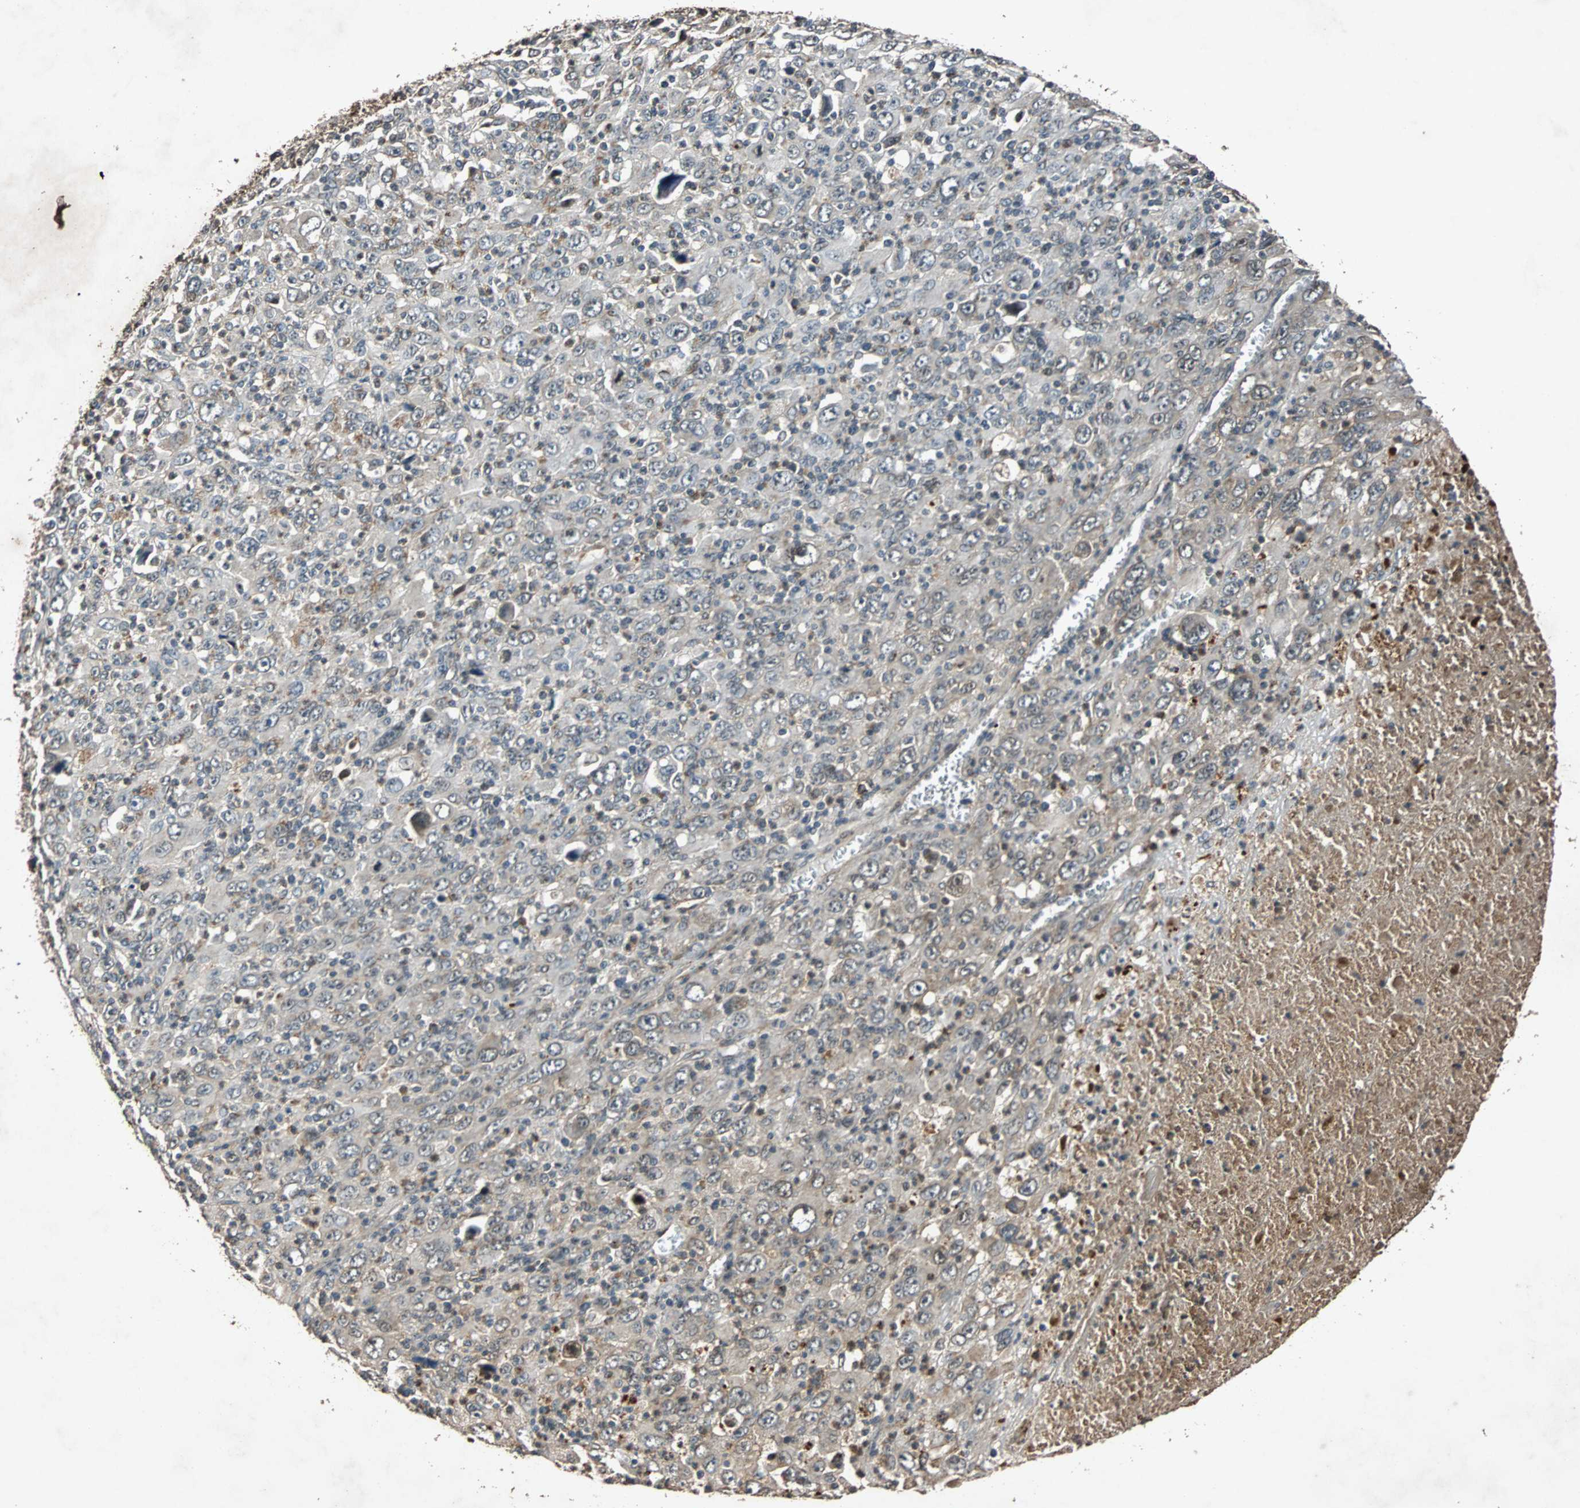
{"staining": {"intensity": "moderate", "quantity": ">75%", "location": "cytoplasmic/membranous"}, "tissue": "melanoma", "cell_type": "Tumor cells", "image_type": "cancer", "snomed": [{"axis": "morphology", "description": "Malignant melanoma, Metastatic site"}, {"axis": "topography", "description": "Skin"}], "caption": "Tumor cells show moderate cytoplasmic/membranous expression in about >75% of cells in melanoma. (DAB (3,3'-diaminobenzidine) IHC with brightfield microscopy, high magnification).", "gene": "USP31", "patient": {"sex": "female", "age": 56}}